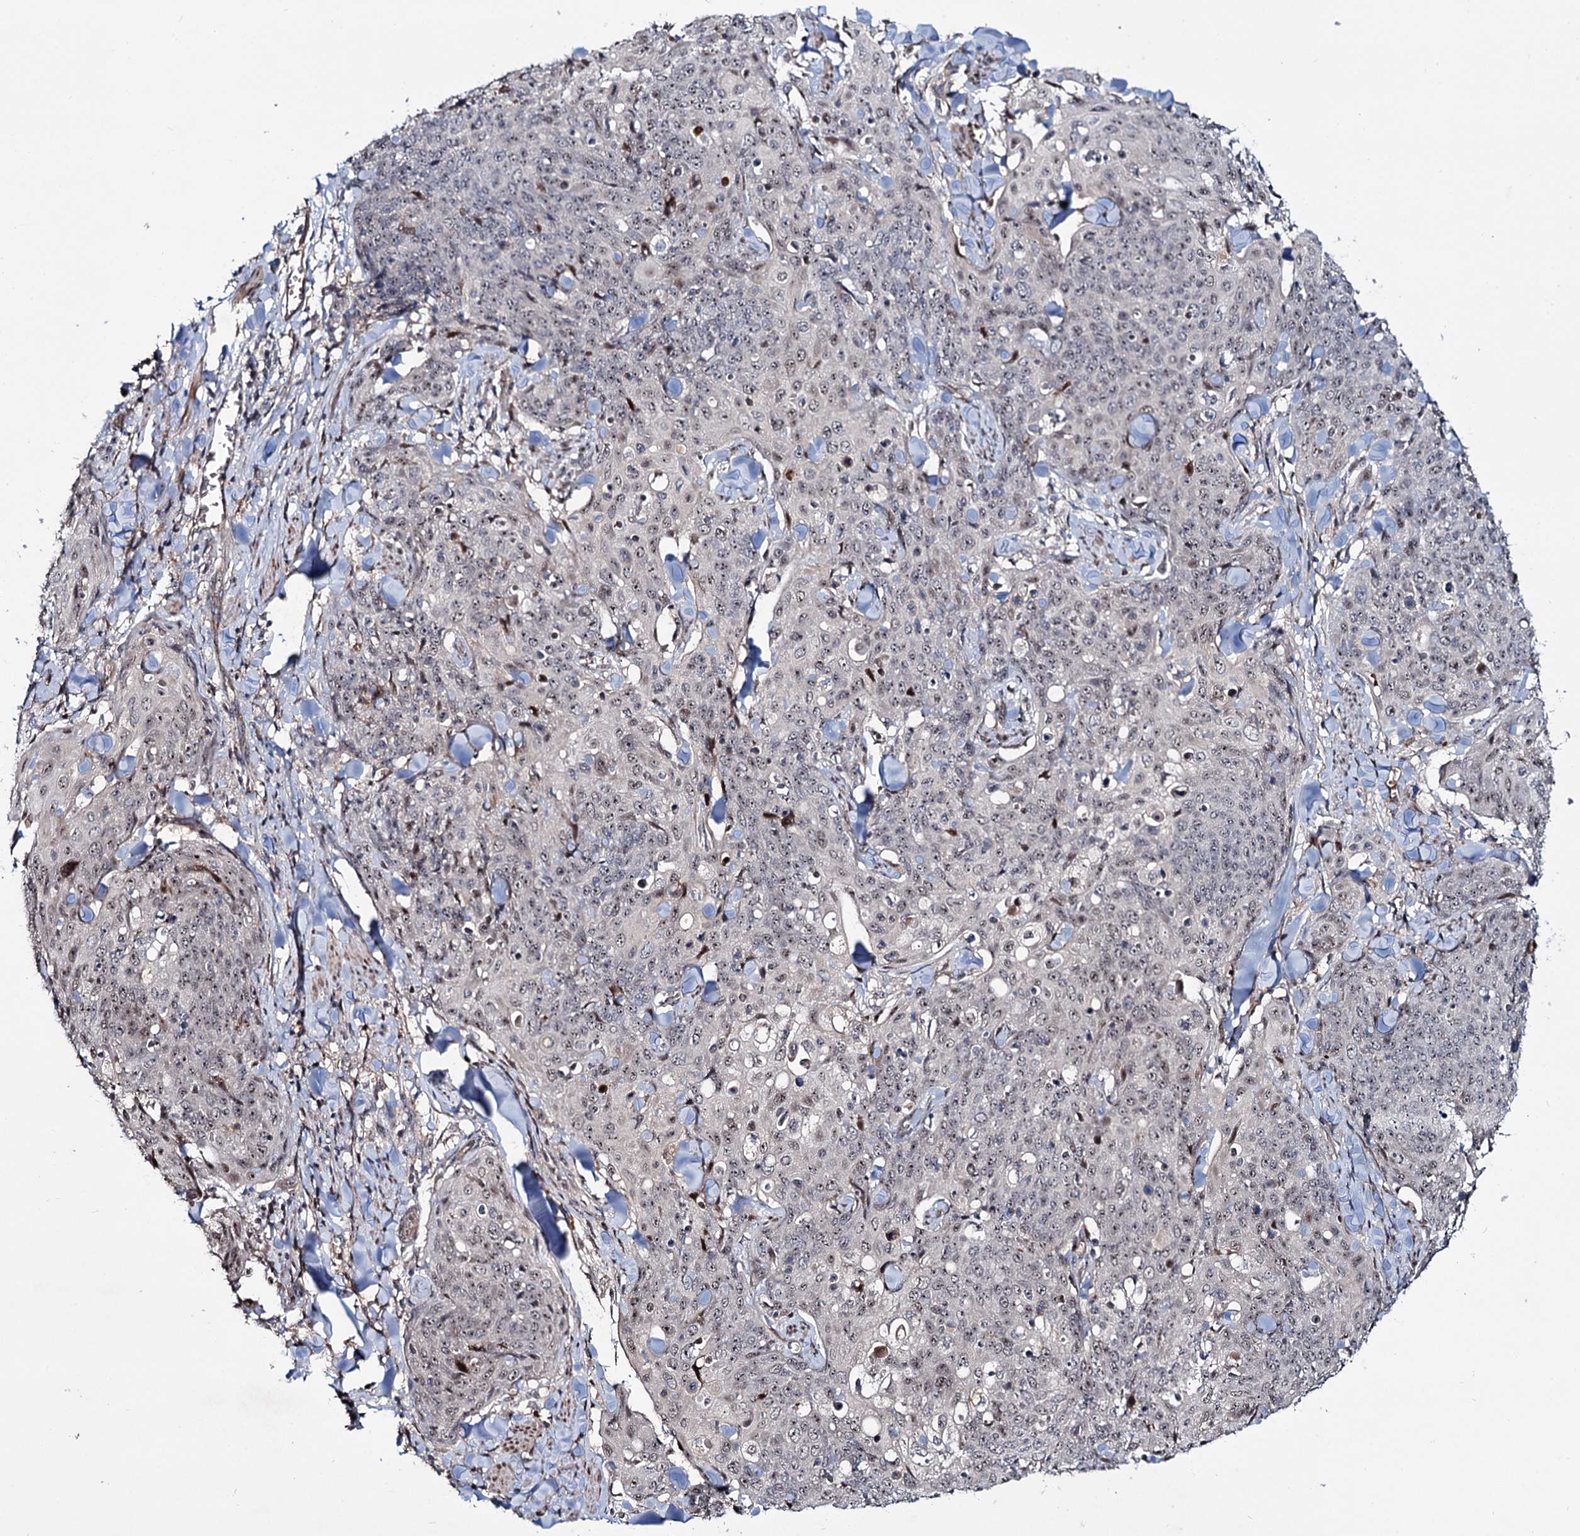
{"staining": {"intensity": "weak", "quantity": ">75%", "location": "nuclear"}, "tissue": "skin cancer", "cell_type": "Tumor cells", "image_type": "cancer", "snomed": [{"axis": "morphology", "description": "Squamous cell carcinoma, NOS"}, {"axis": "topography", "description": "Skin"}, {"axis": "topography", "description": "Vulva"}], "caption": "IHC micrograph of human skin cancer (squamous cell carcinoma) stained for a protein (brown), which shows low levels of weak nuclear staining in about >75% of tumor cells.", "gene": "PTDSS2", "patient": {"sex": "female", "age": 85}}